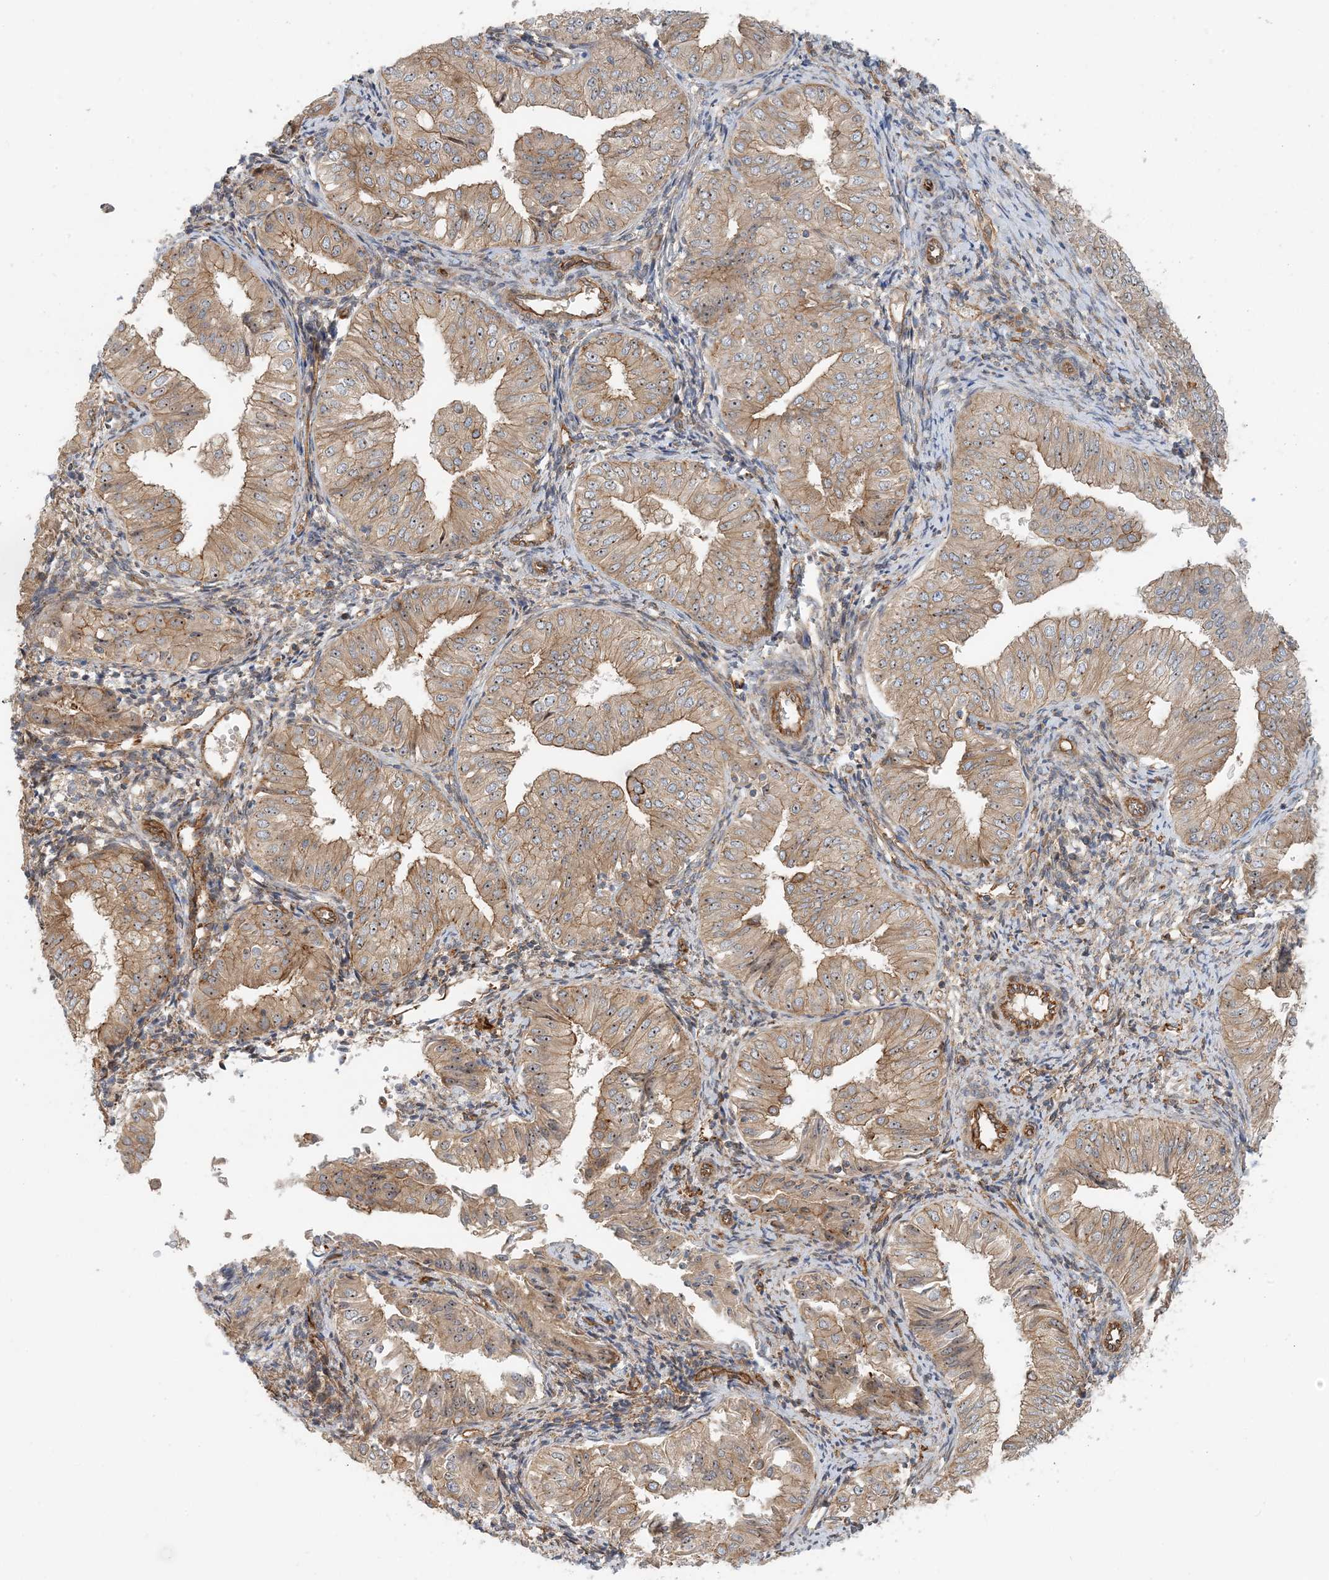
{"staining": {"intensity": "moderate", "quantity": ">75%", "location": "cytoplasmic/membranous"}, "tissue": "endometrial cancer", "cell_type": "Tumor cells", "image_type": "cancer", "snomed": [{"axis": "morphology", "description": "Normal tissue, NOS"}, {"axis": "morphology", "description": "Adenocarcinoma, NOS"}, {"axis": "topography", "description": "Endometrium"}], "caption": "Moderate cytoplasmic/membranous protein expression is appreciated in about >75% of tumor cells in endometrial cancer. The staining was performed using DAB, with brown indicating positive protein expression. Nuclei are stained blue with hematoxylin.", "gene": "MYL5", "patient": {"sex": "female", "age": 53}}